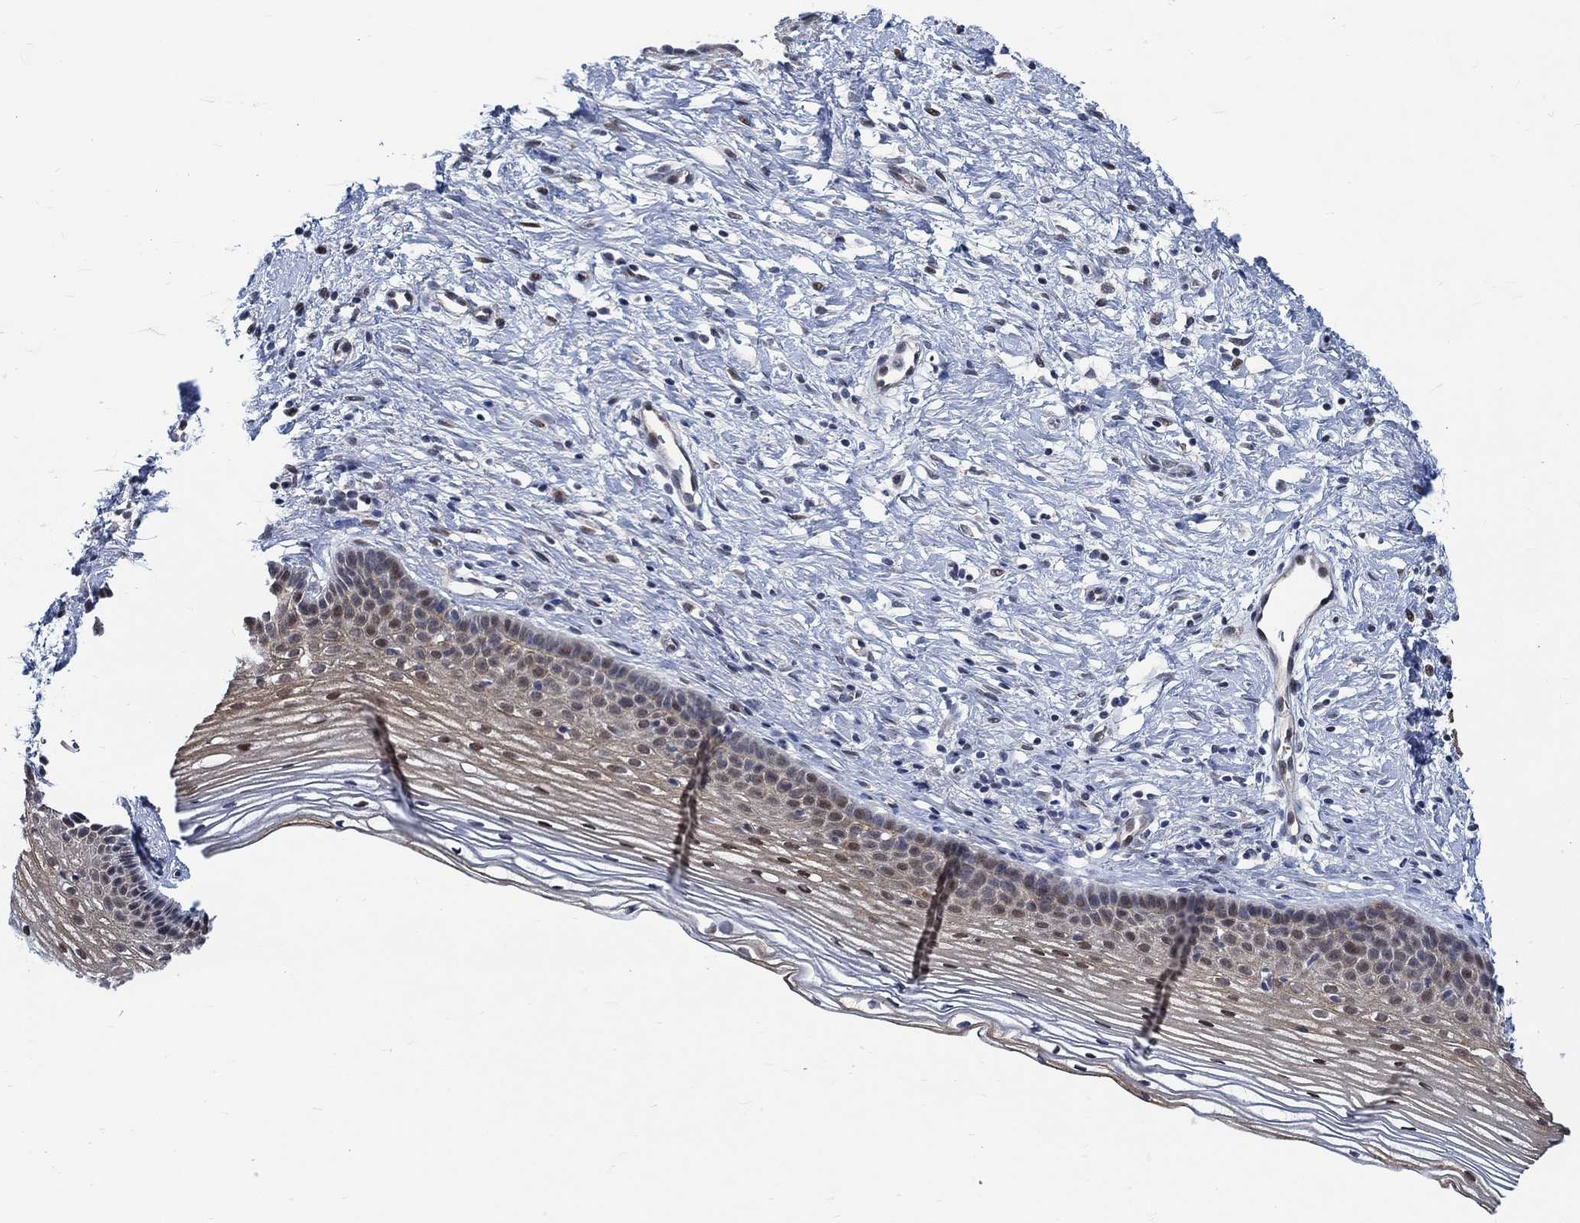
{"staining": {"intensity": "negative", "quantity": "none", "location": "none"}, "tissue": "cervix", "cell_type": "Glandular cells", "image_type": "normal", "snomed": [{"axis": "morphology", "description": "Normal tissue, NOS"}, {"axis": "topography", "description": "Cervix"}], "caption": "Immunohistochemistry (IHC) photomicrograph of benign human cervix stained for a protein (brown), which reveals no expression in glandular cells.", "gene": "KCNH8", "patient": {"sex": "female", "age": 39}}